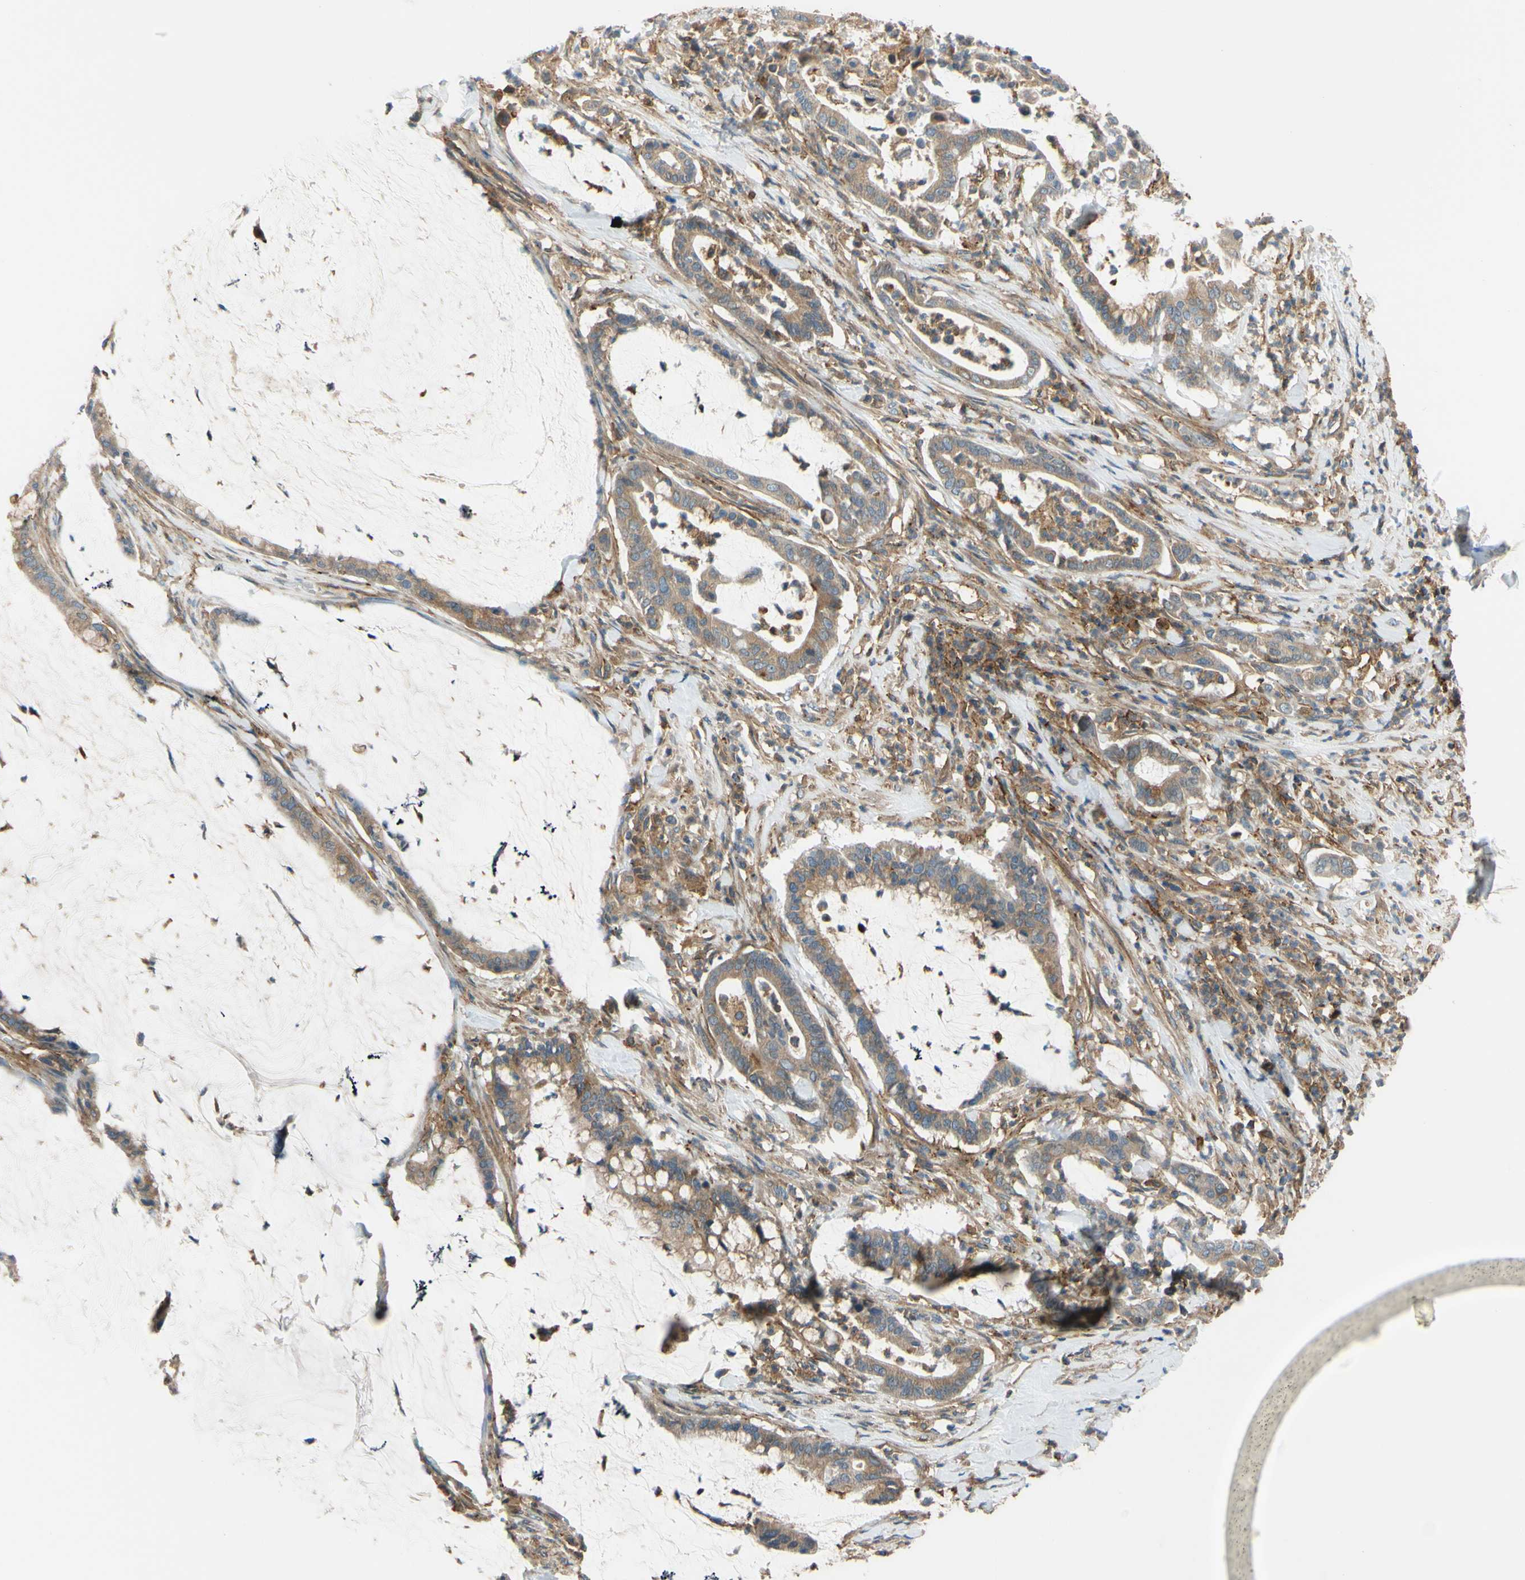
{"staining": {"intensity": "weak", "quantity": ">75%", "location": "cytoplasmic/membranous"}, "tissue": "pancreatic cancer", "cell_type": "Tumor cells", "image_type": "cancer", "snomed": [{"axis": "morphology", "description": "Adenocarcinoma, NOS"}, {"axis": "topography", "description": "Pancreas"}], "caption": "This image demonstrates immunohistochemistry staining of pancreatic adenocarcinoma, with low weak cytoplasmic/membranous staining in approximately >75% of tumor cells.", "gene": "POR", "patient": {"sex": "male", "age": 41}}